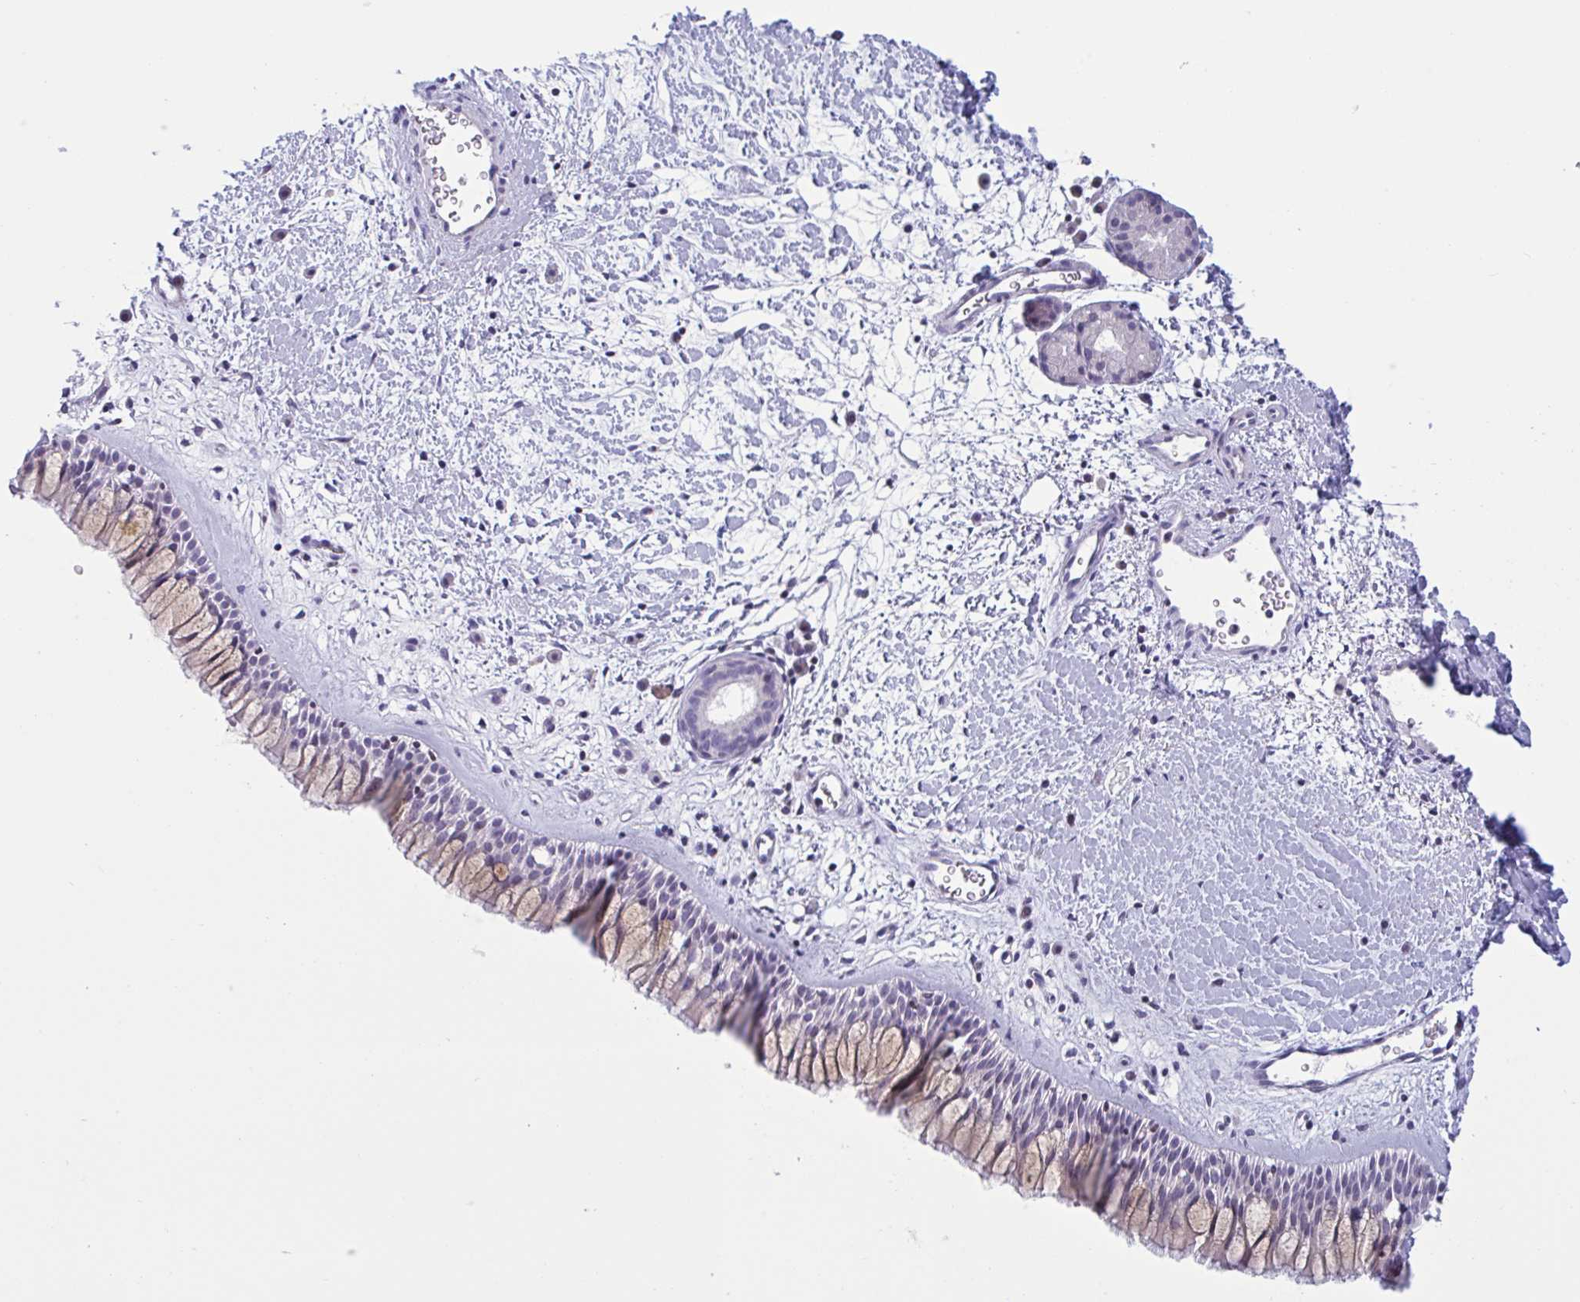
{"staining": {"intensity": "weak", "quantity": "25%-75%", "location": "cytoplasmic/membranous"}, "tissue": "nasopharynx", "cell_type": "Respiratory epithelial cells", "image_type": "normal", "snomed": [{"axis": "morphology", "description": "Normal tissue, NOS"}, {"axis": "topography", "description": "Nasopharynx"}], "caption": "This is an image of immunohistochemistry staining of normal nasopharynx, which shows weak staining in the cytoplasmic/membranous of respiratory epithelial cells.", "gene": "SNX11", "patient": {"sex": "male", "age": 65}}